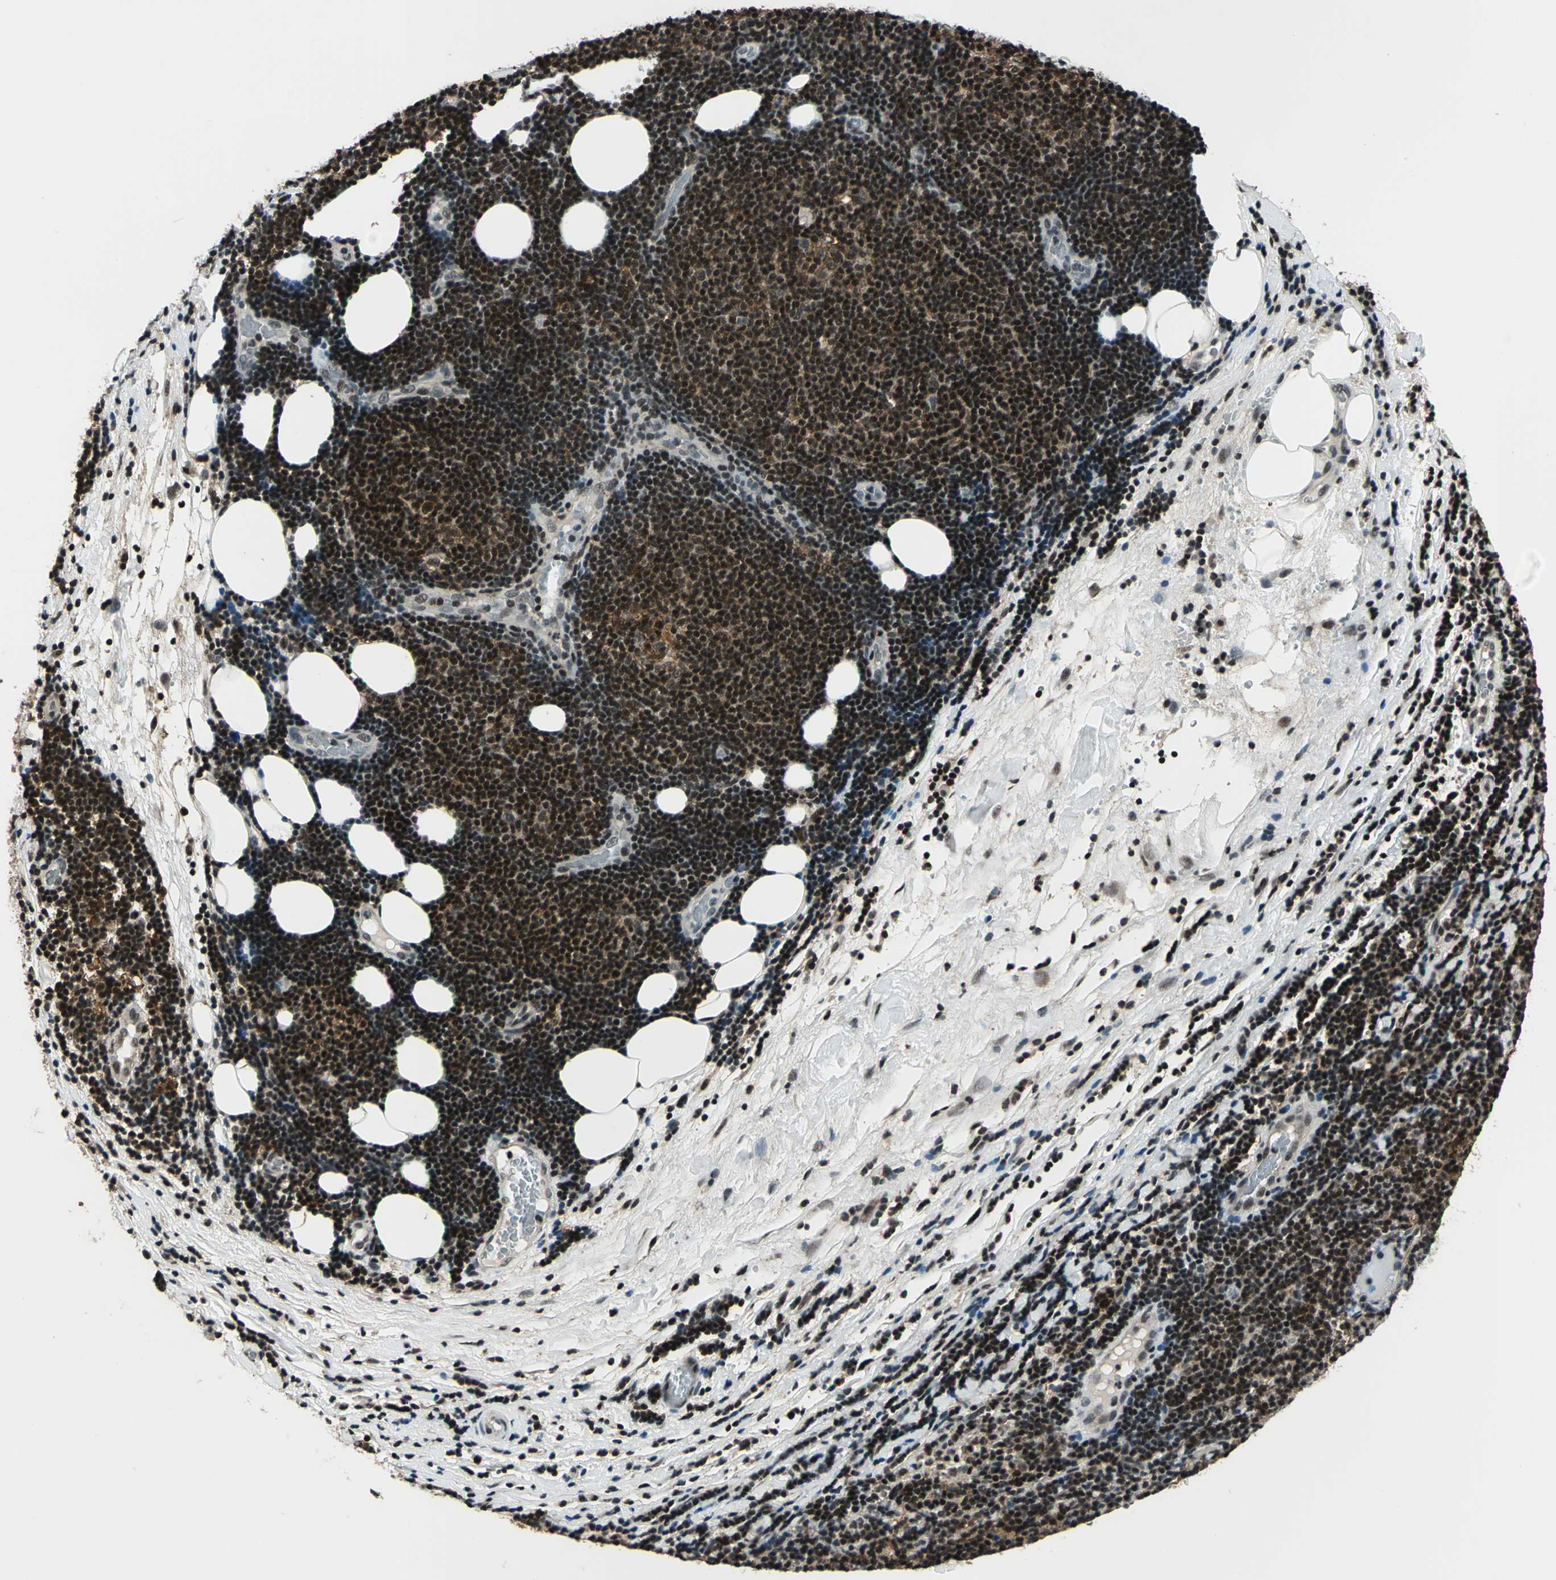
{"staining": {"intensity": "strong", "quantity": ">75%", "location": "cytoplasmic/membranous,nuclear"}, "tissue": "lymphoma", "cell_type": "Tumor cells", "image_type": "cancer", "snomed": [{"axis": "morphology", "description": "Malignant lymphoma, non-Hodgkin's type, Low grade"}, {"axis": "topography", "description": "Lymph node"}], "caption": "There is high levels of strong cytoplasmic/membranous and nuclear staining in tumor cells of lymphoma, as demonstrated by immunohistochemical staining (brown color).", "gene": "NR2C2", "patient": {"sex": "male", "age": 83}}